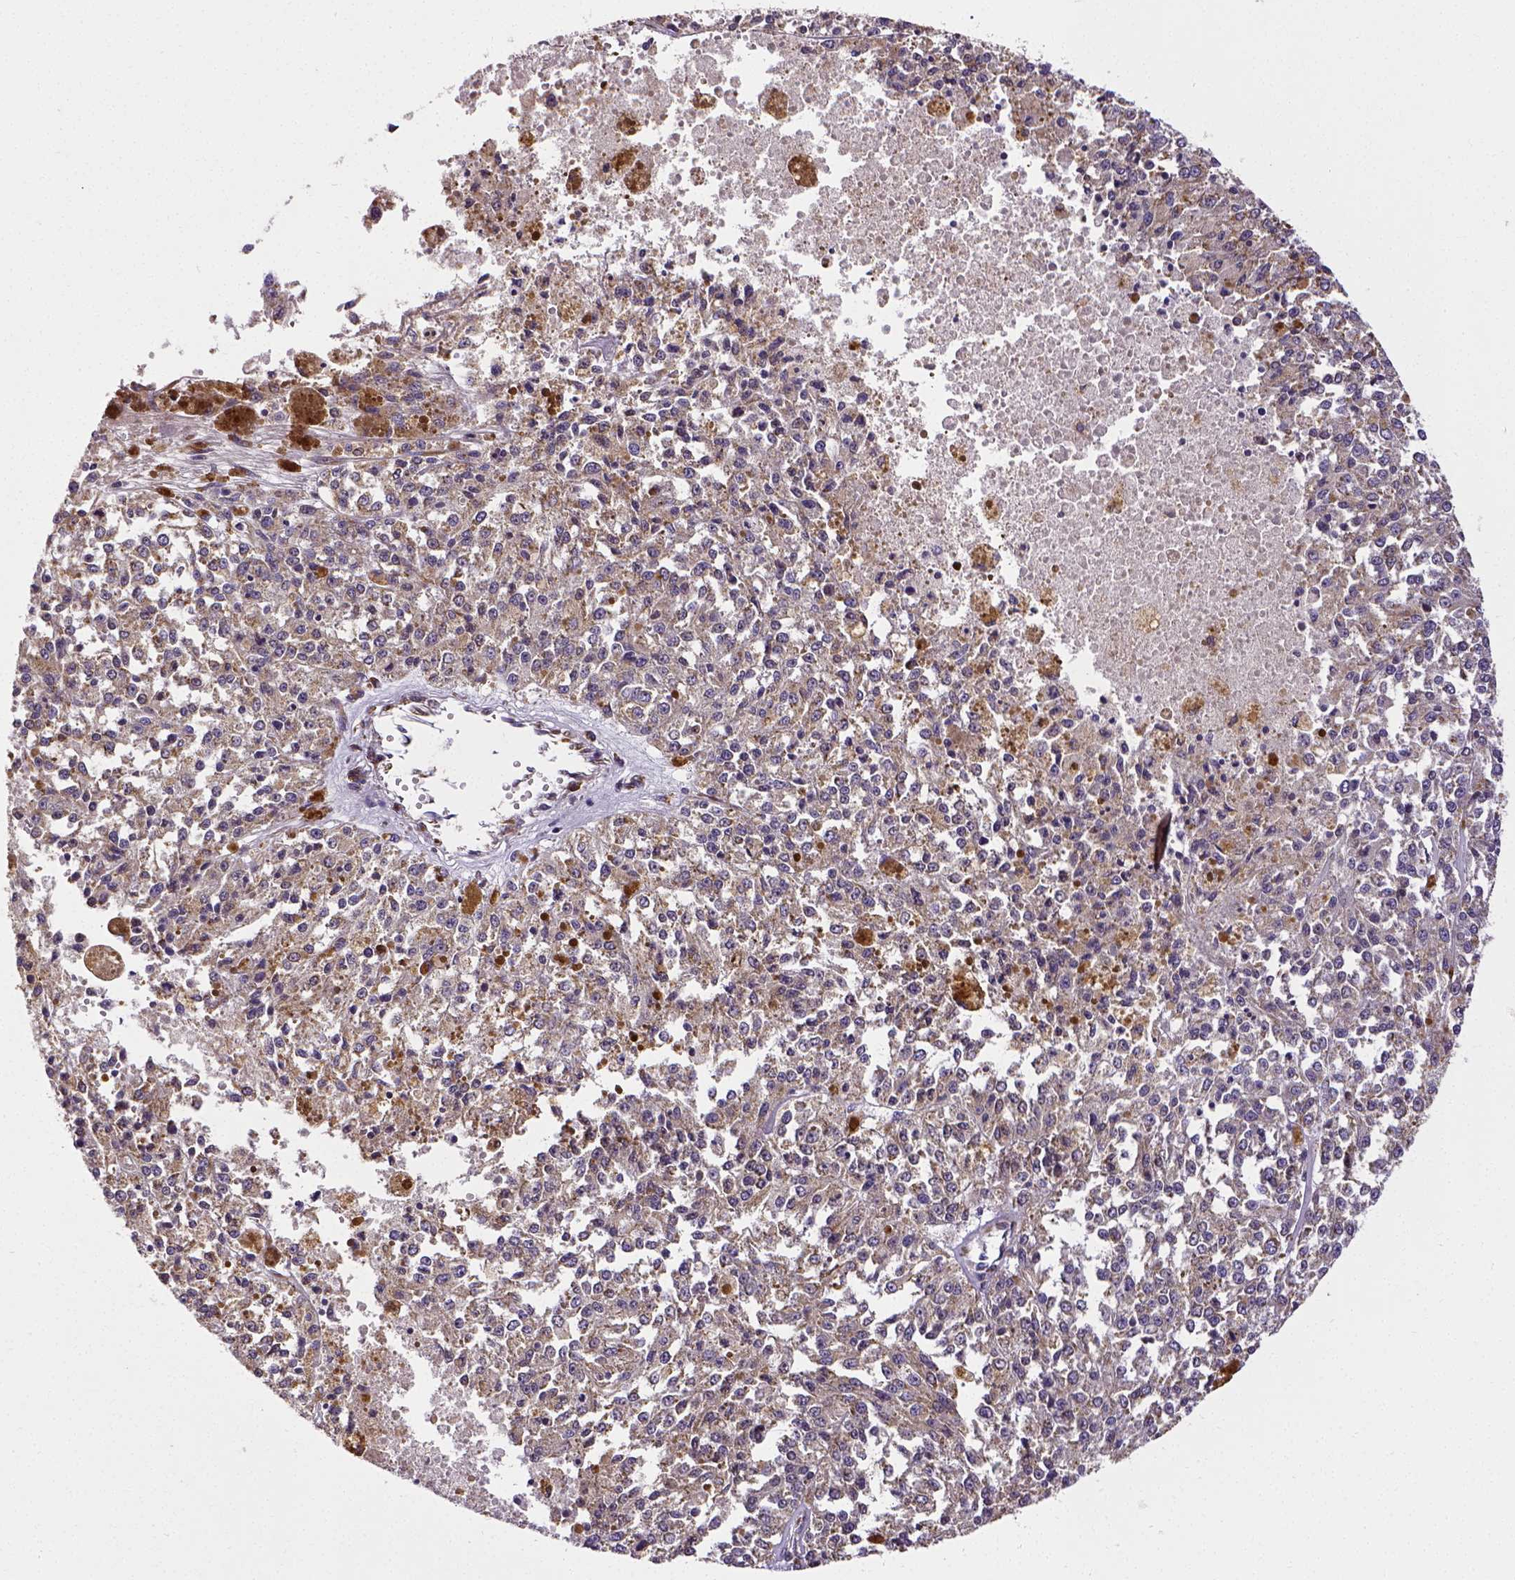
{"staining": {"intensity": "weak", "quantity": "25%-75%", "location": "cytoplasmic/membranous"}, "tissue": "melanoma", "cell_type": "Tumor cells", "image_type": "cancer", "snomed": [{"axis": "morphology", "description": "Malignant melanoma, Metastatic site"}, {"axis": "topography", "description": "Lymph node"}], "caption": "The immunohistochemical stain labels weak cytoplasmic/membranous staining in tumor cells of melanoma tissue.", "gene": "MTDH", "patient": {"sex": "female", "age": 64}}